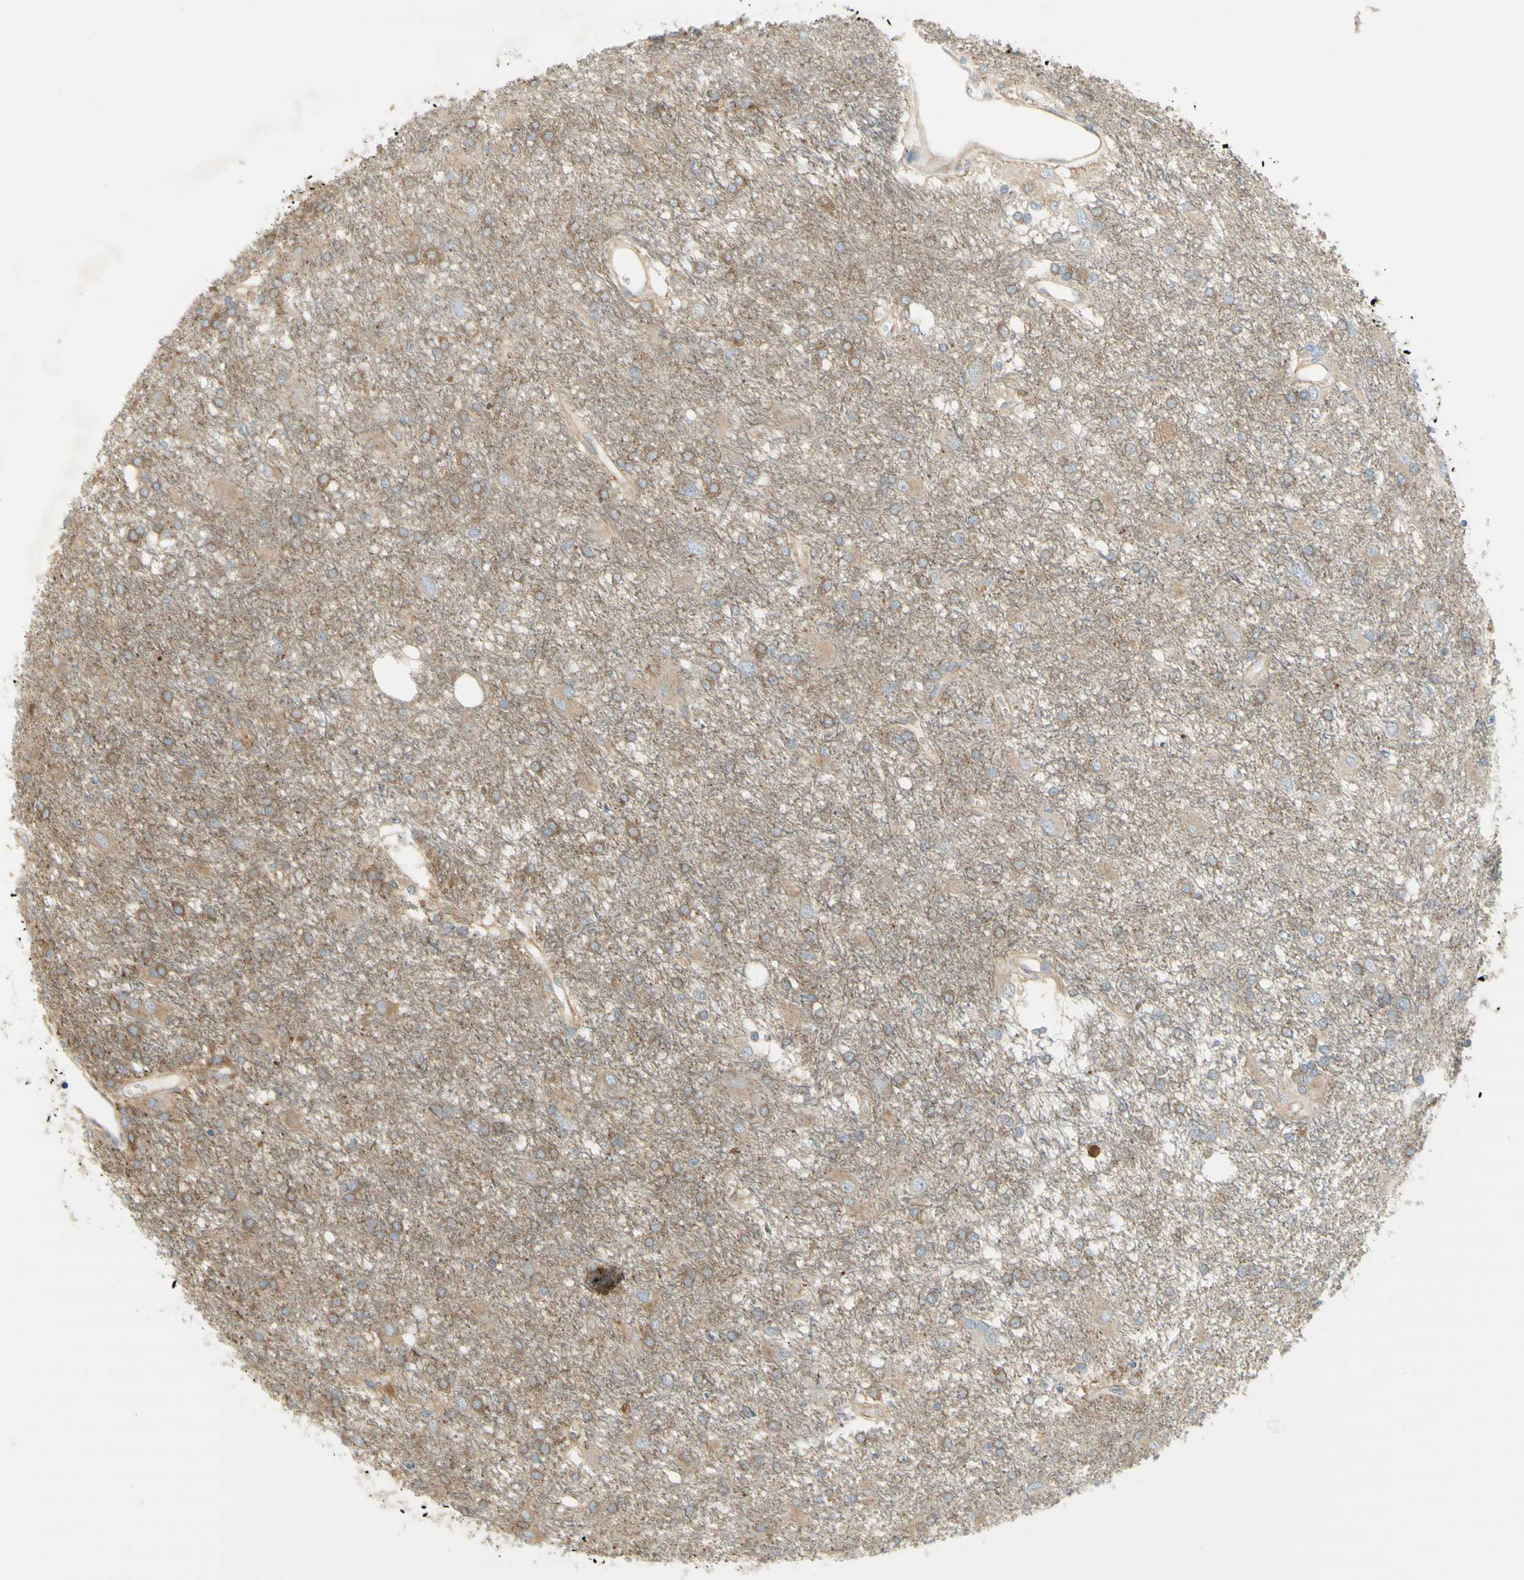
{"staining": {"intensity": "weak", "quantity": "25%-75%", "location": "cytoplasmic/membranous"}, "tissue": "glioma", "cell_type": "Tumor cells", "image_type": "cancer", "snomed": [{"axis": "morphology", "description": "Glioma, malignant, High grade"}, {"axis": "topography", "description": "Brain"}], "caption": "An image of malignant glioma (high-grade) stained for a protein exhibits weak cytoplasmic/membranous brown staining in tumor cells.", "gene": "DYNC1H1", "patient": {"sex": "female", "age": 59}}